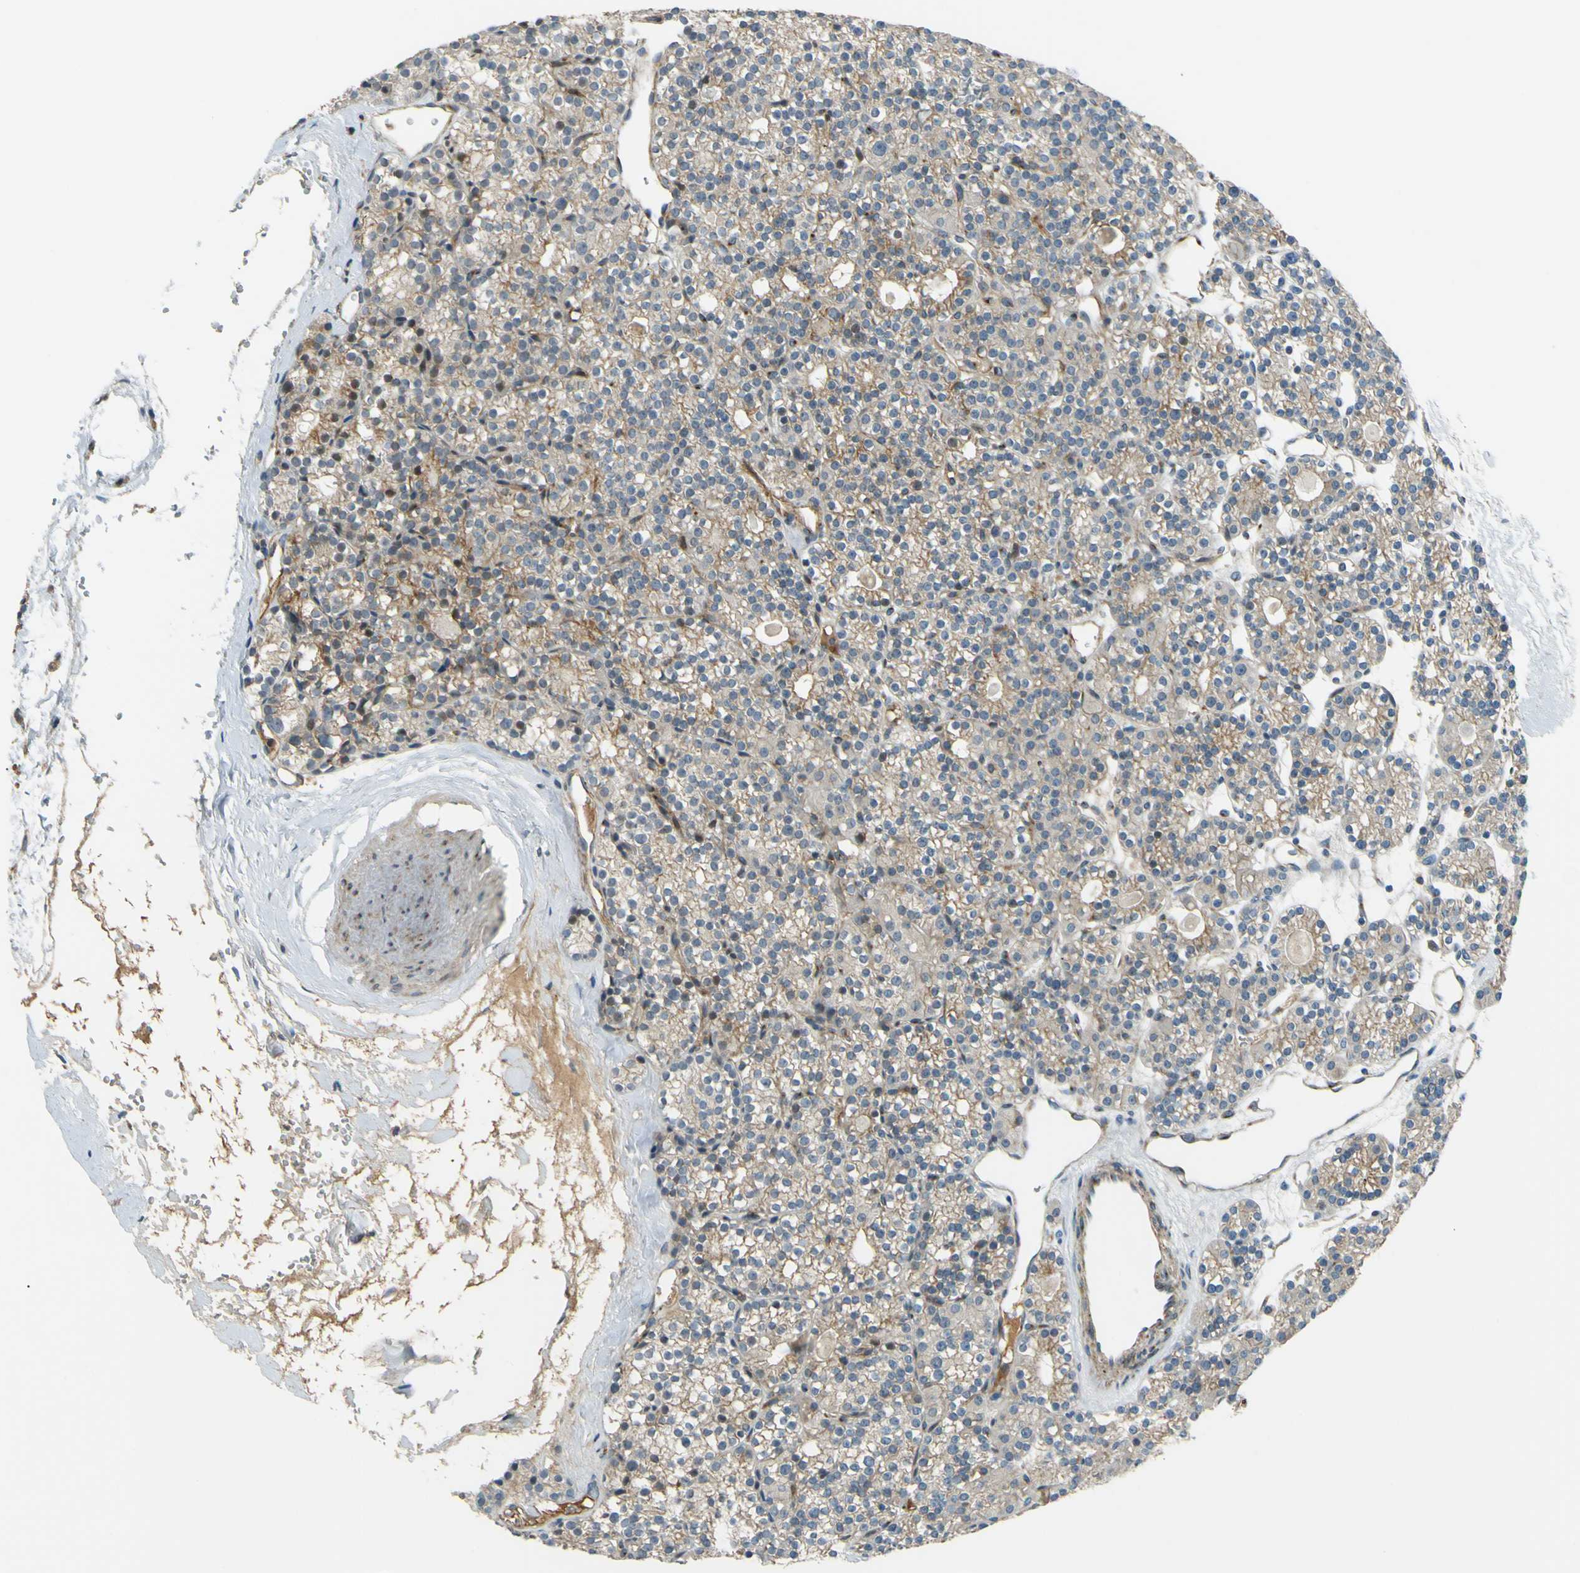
{"staining": {"intensity": "weak", "quantity": ">75%", "location": "cytoplasmic/membranous"}, "tissue": "parathyroid gland", "cell_type": "Glandular cells", "image_type": "normal", "snomed": [{"axis": "morphology", "description": "Normal tissue, NOS"}, {"axis": "topography", "description": "Parathyroid gland"}], "caption": "Parathyroid gland stained with IHC shows weak cytoplasmic/membranous positivity in approximately >75% of glandular cells.", "gene": "ARHGAP1", "patient": {"sex": "female", "age": 64}}